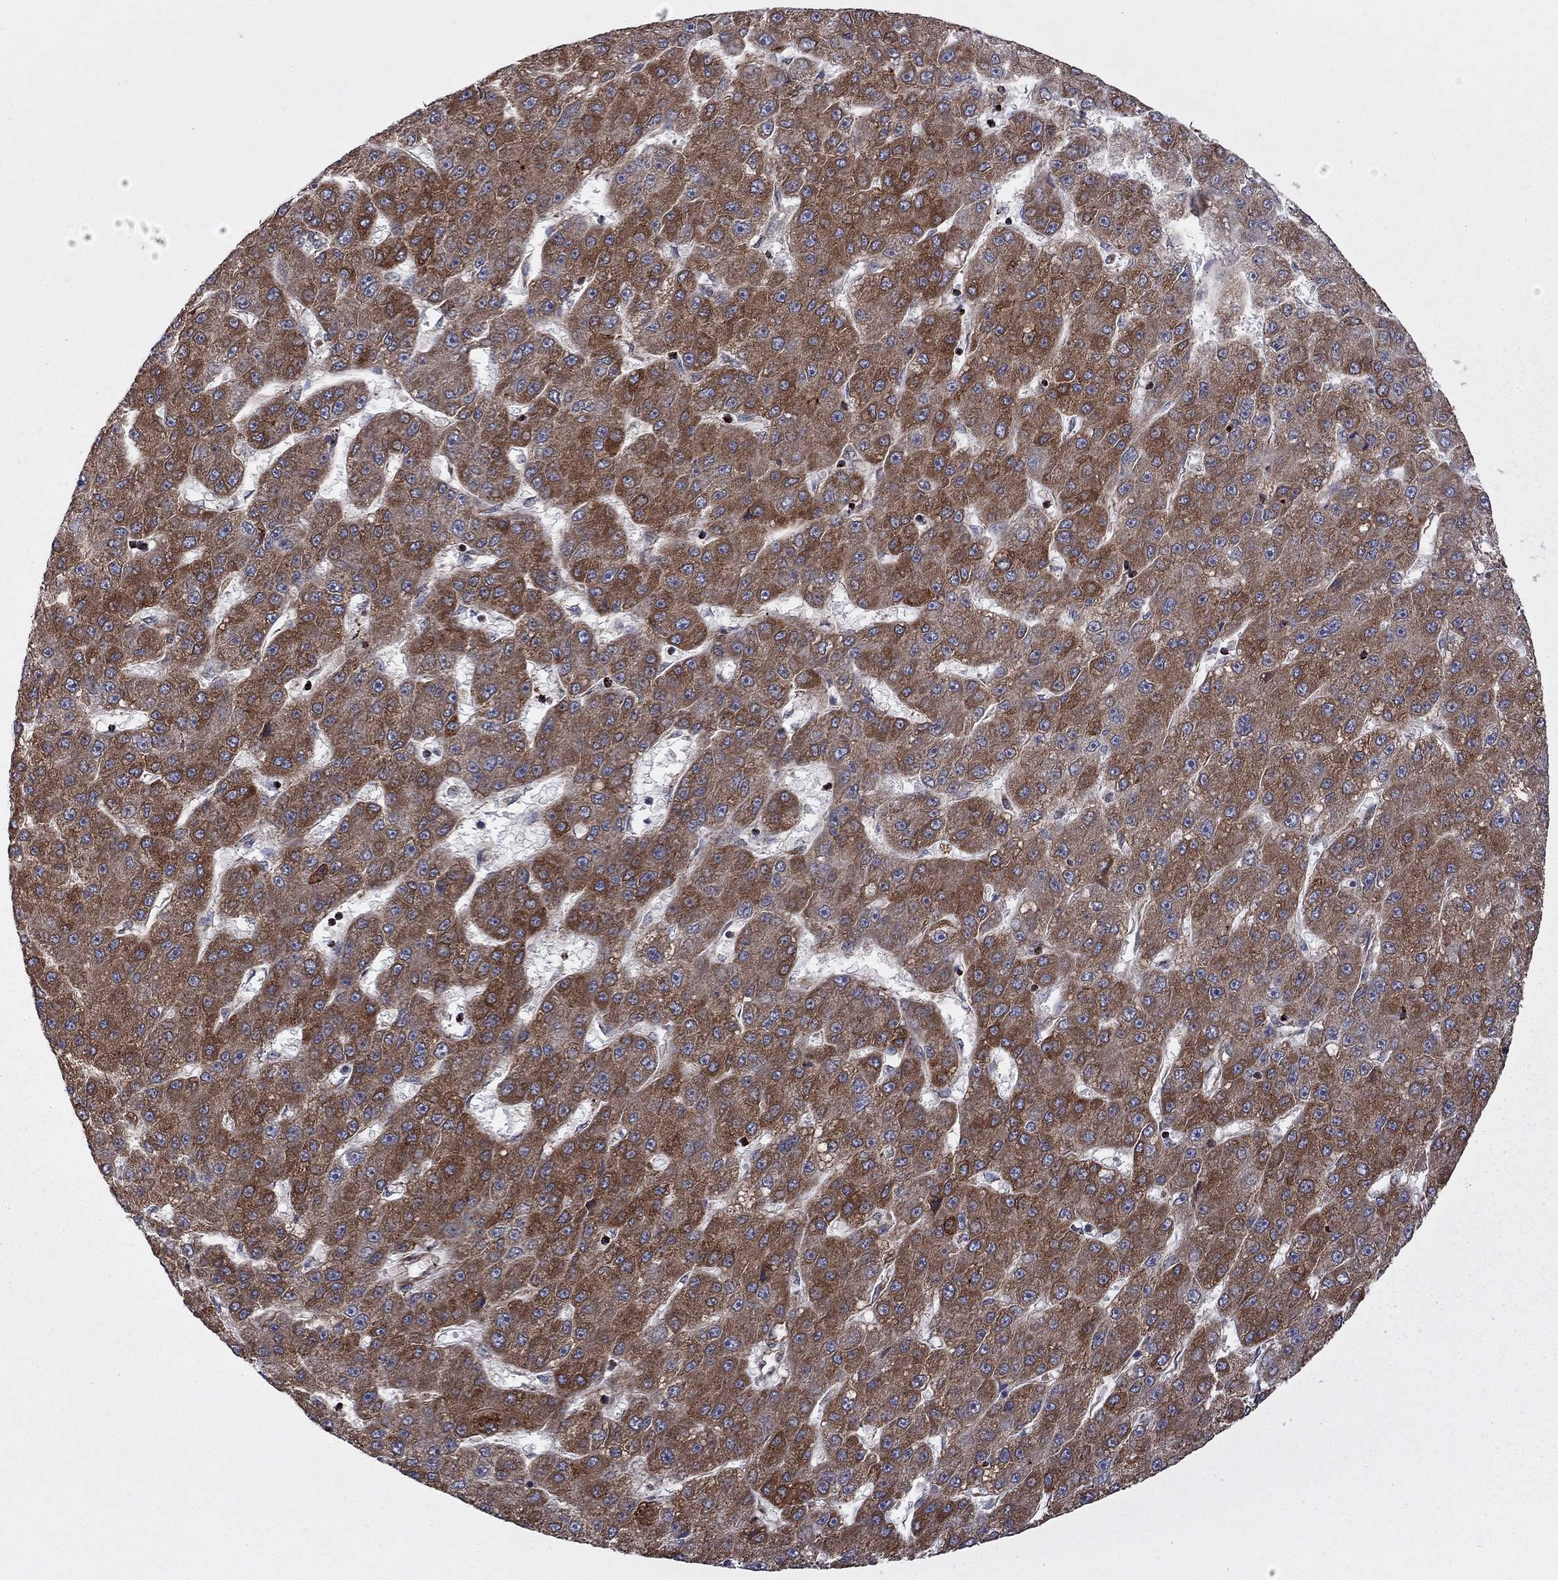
{"staining": {"intensity": "strong", "quantity": ">75%", "location": "cytoplasmic/membranous"}, "tissue": "liver cancer", "cell_type": "Tumor cells", "image_type": "cancer", "snomed": [{"axis": "morphology", "description": "Carcinoma, Hepatocellular, NOS"}, {"axis": "topography", "description": "Liver"}], "caption": "Tumor cells demonstrate high levels of strong cytoplasmic/membranous positivity in about >75% of cells in human hepatocellular carcinoma (liver).", "gene": "CLPTM1", "patient": {"sex": "male", "age": 67}}